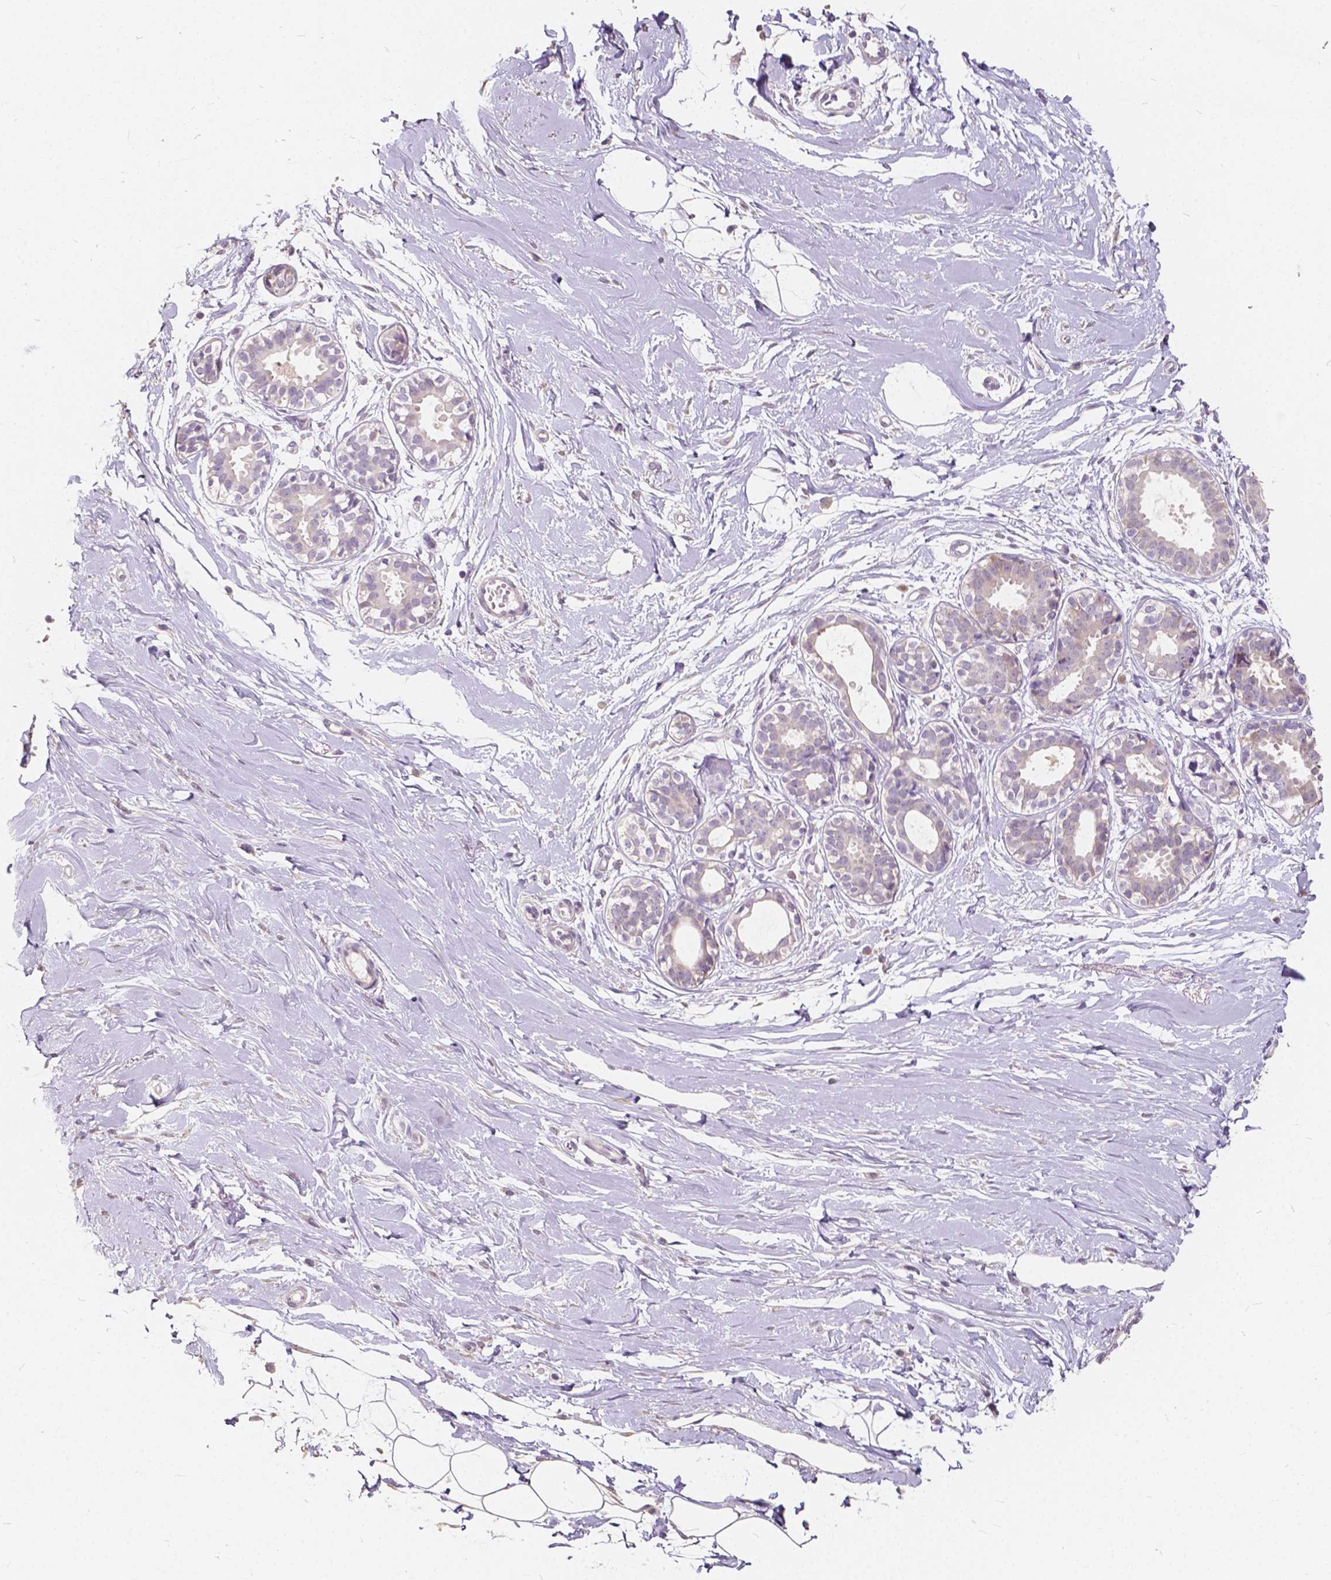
{"staining": {"intensity": "negative", "quantity": "none", "location": "none"}, "tissue": "breast", "cell_type": "Adipocytes", "image_type": "normal", "snomed": [{"axis": "morphology", "description": "Normal tissue, NOS"}, {"axis": "topography", "description": "Breast"}], "caption": "Immunohistochemical staining of normal human breast demonstrates no significant expression in adipocytes.", "gene": "SLC7A8", "patient": {"sex": "female", "age": 49}}